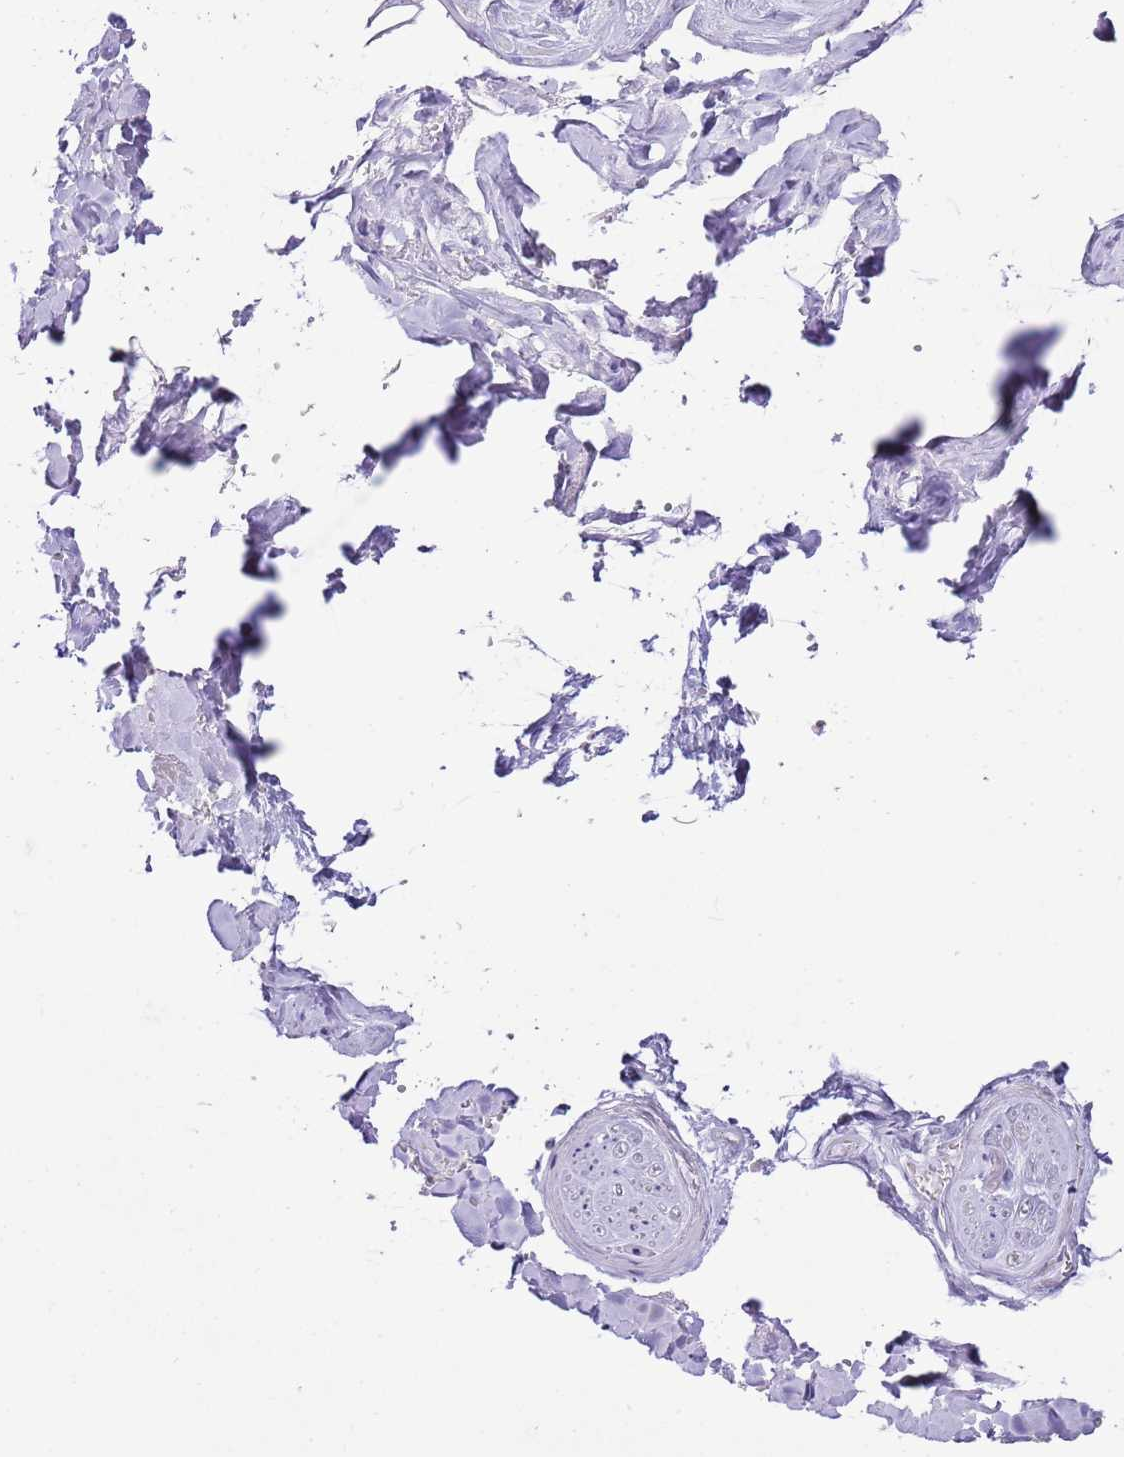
{"staining": {"intensity": "negative", "quantity": "none", "location": "none"}, "tissue": "adipose tissue", "cell_type": "Adipocytes", "image_type": "normal", "snomed": [{"axis": "morphology", "description": "Normal tissue, NOS"}, {"axis": "topography", "description": "Salivary gland"}, {"axis": "topography", "description": "Peripheral nerve tissue"}], "caption": "An immunohistochemistry (IHC) photomicrograph of normal adipose tissue is shown. There is no staining in adipocytes of adipose tissue.", "gene": "RPS10", "patient": {"sex": "male", "age": 38}}